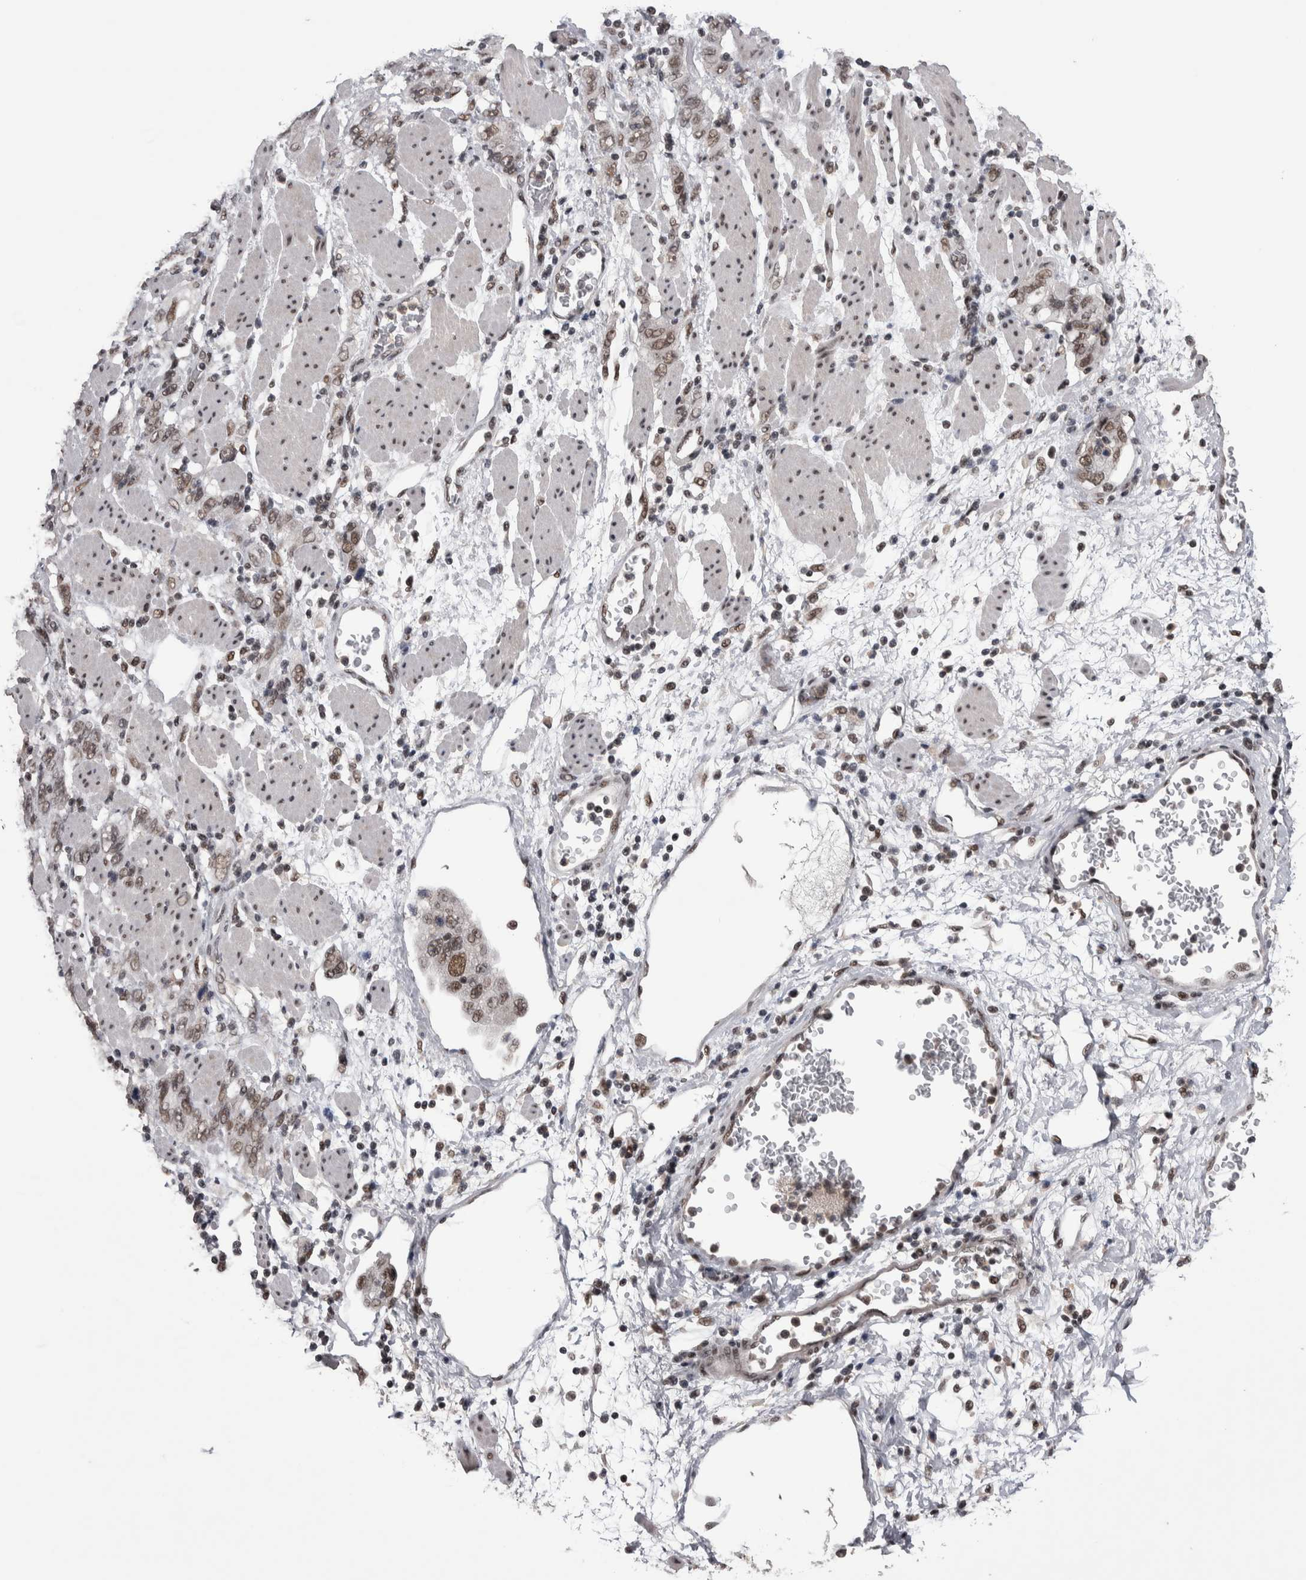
{"staining": {"intensity": "weak", "quantity": ">75%", "location": "nuclear"}, "tissue": "stomach cancer", "cell_type": "Tumor cells", "image_type": "cancer", "snomed": [{"axis": "morphology", "description": "Adenocarcinoma, NOS"}, {"axis": "topography", "description": "Stomach"}], "caption": "A photomicrograph of stomach cancer stained for a protein exhibits weak nuclear brown staining in tumor cells.", "gene": "DMTF1", "patient": {"sex": "male", "age": 48}}